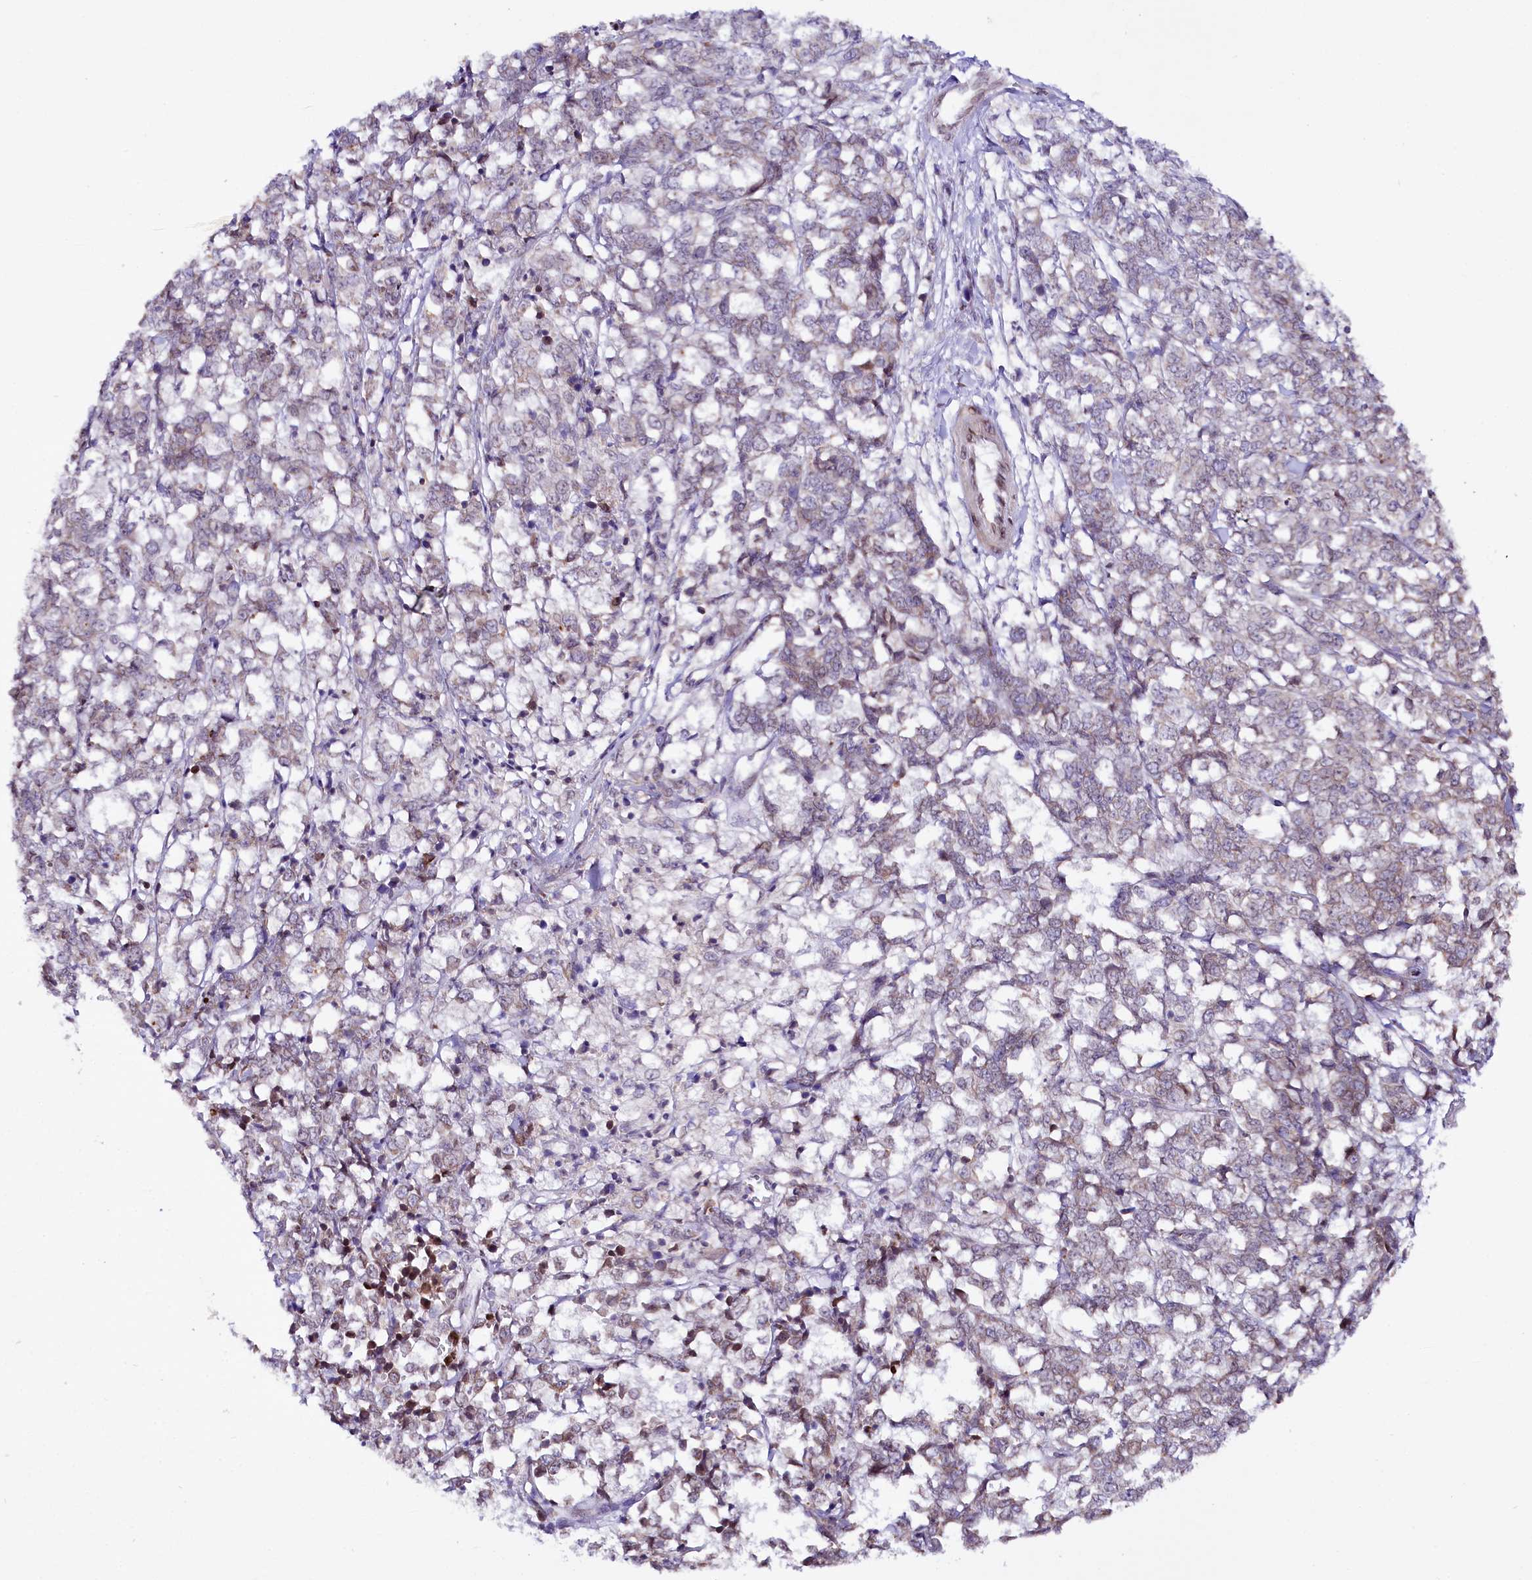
{"staining": {"intensity": "negative", "quantity": "none", "location": "none"}, "tissue": "melanoma", "cell_type": "Tumor cells", "image_type": "cancer", "snomed": [{"axis": "morphology", "description": "Malignant melanoma, NOS"}, {"axis": "topography", "description": "Skin"}], "caption": "High magnification brightfield microscopy of melanoma stained with DAB (3,3'-diaminobenzidine) (brown) and counterstained with hematoxylin (blue): tumor cells show no significant expression.", "gene": "ZNF226", "patient": {"sex": "female", "age": 72}}